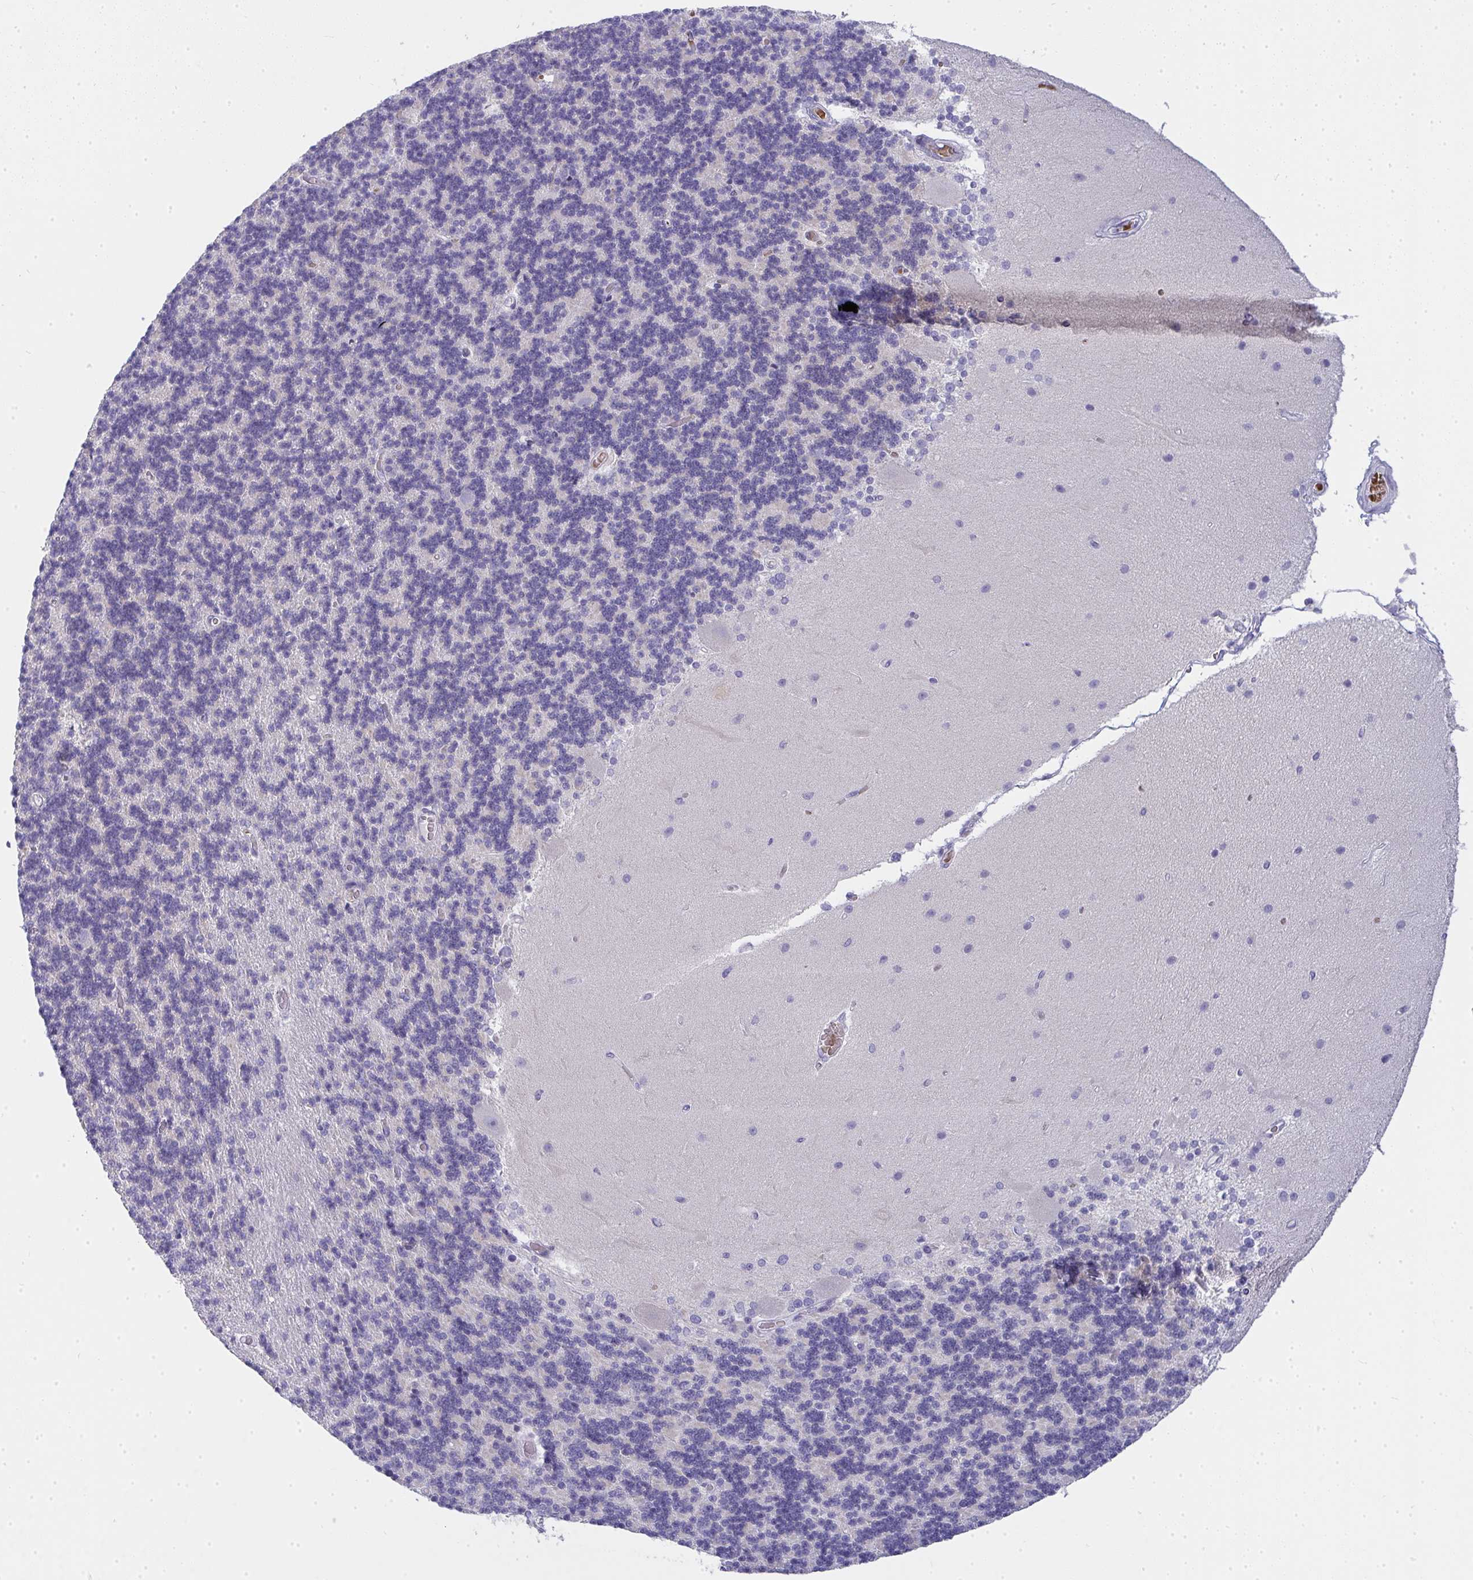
{"staining": {"intensity": "negative", "quantity": "none", "location": "none"}, "tissue": "cerebellum", "cell_type": "Cells in granular layer", "image_type": "normal", "snomed": [{"axis": "morphology", "description": "Normal tissue, NOS"}, {"axis": "topography", "description": "Cerebellum"}], "caption": "Immunohistochemistry histopathology image of unremarkable human cerebellum stained for a protein (brown), which demonstrates no positivity in cells in granular layer.", "gene": "ZNF182", "patient": {"sex": "female", "age": 54}}